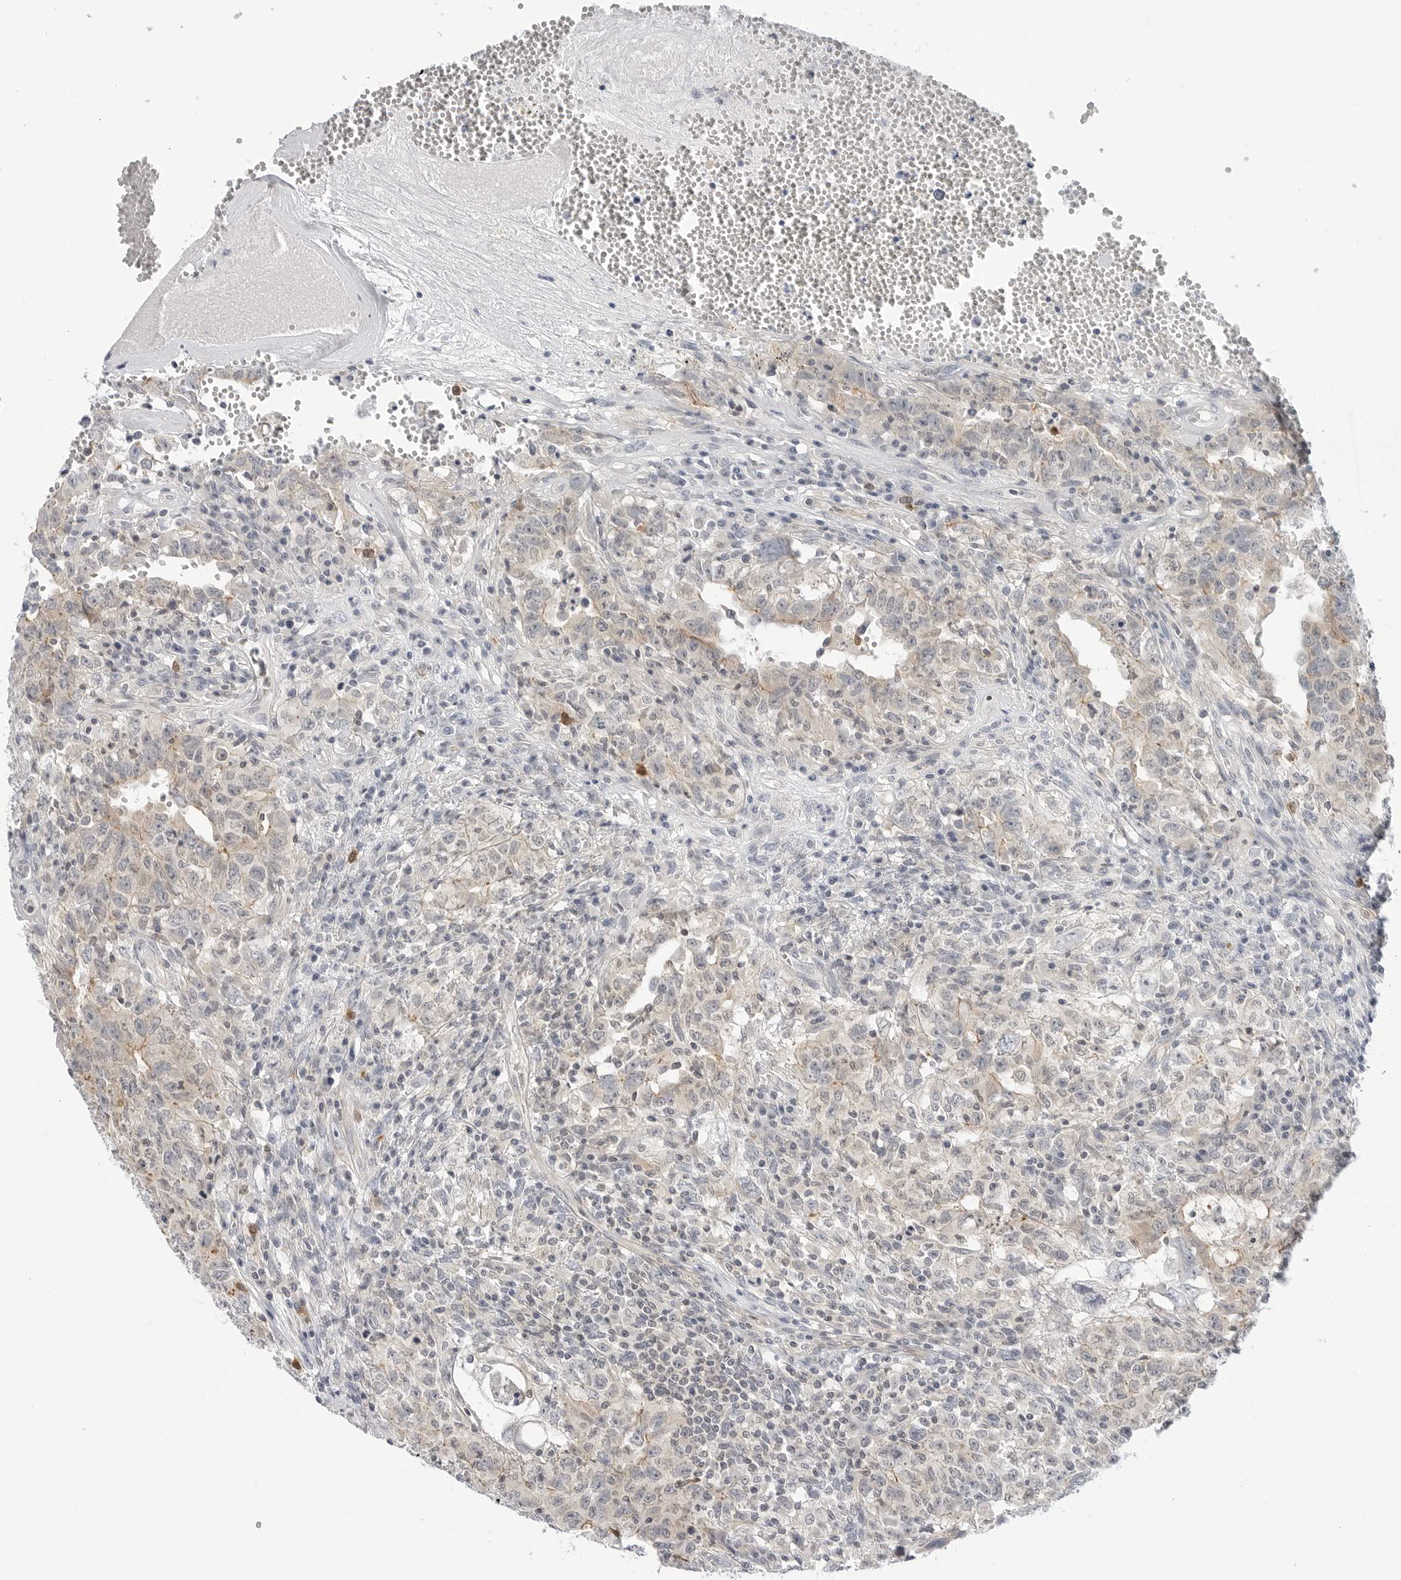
{"staining": {"intensity": "weak", "quantity": "<25%", "location": "cytoplasmic/membranous"}, "tissue": "testis cancer", "cell_type": "Tumor cells", "image_type": "cancer", "snomed": [{"axis": "morphology", "description": "Carcinoma, Embryonal, NOS"}, {"axis": "topography", "description": "Testis"}], "caption": "IHC of human embryonal carcinoma (testis) reveals no expression in tumor cells.", "gene": "STXBP3", "patient": {"sex": "male", "age": 26}}